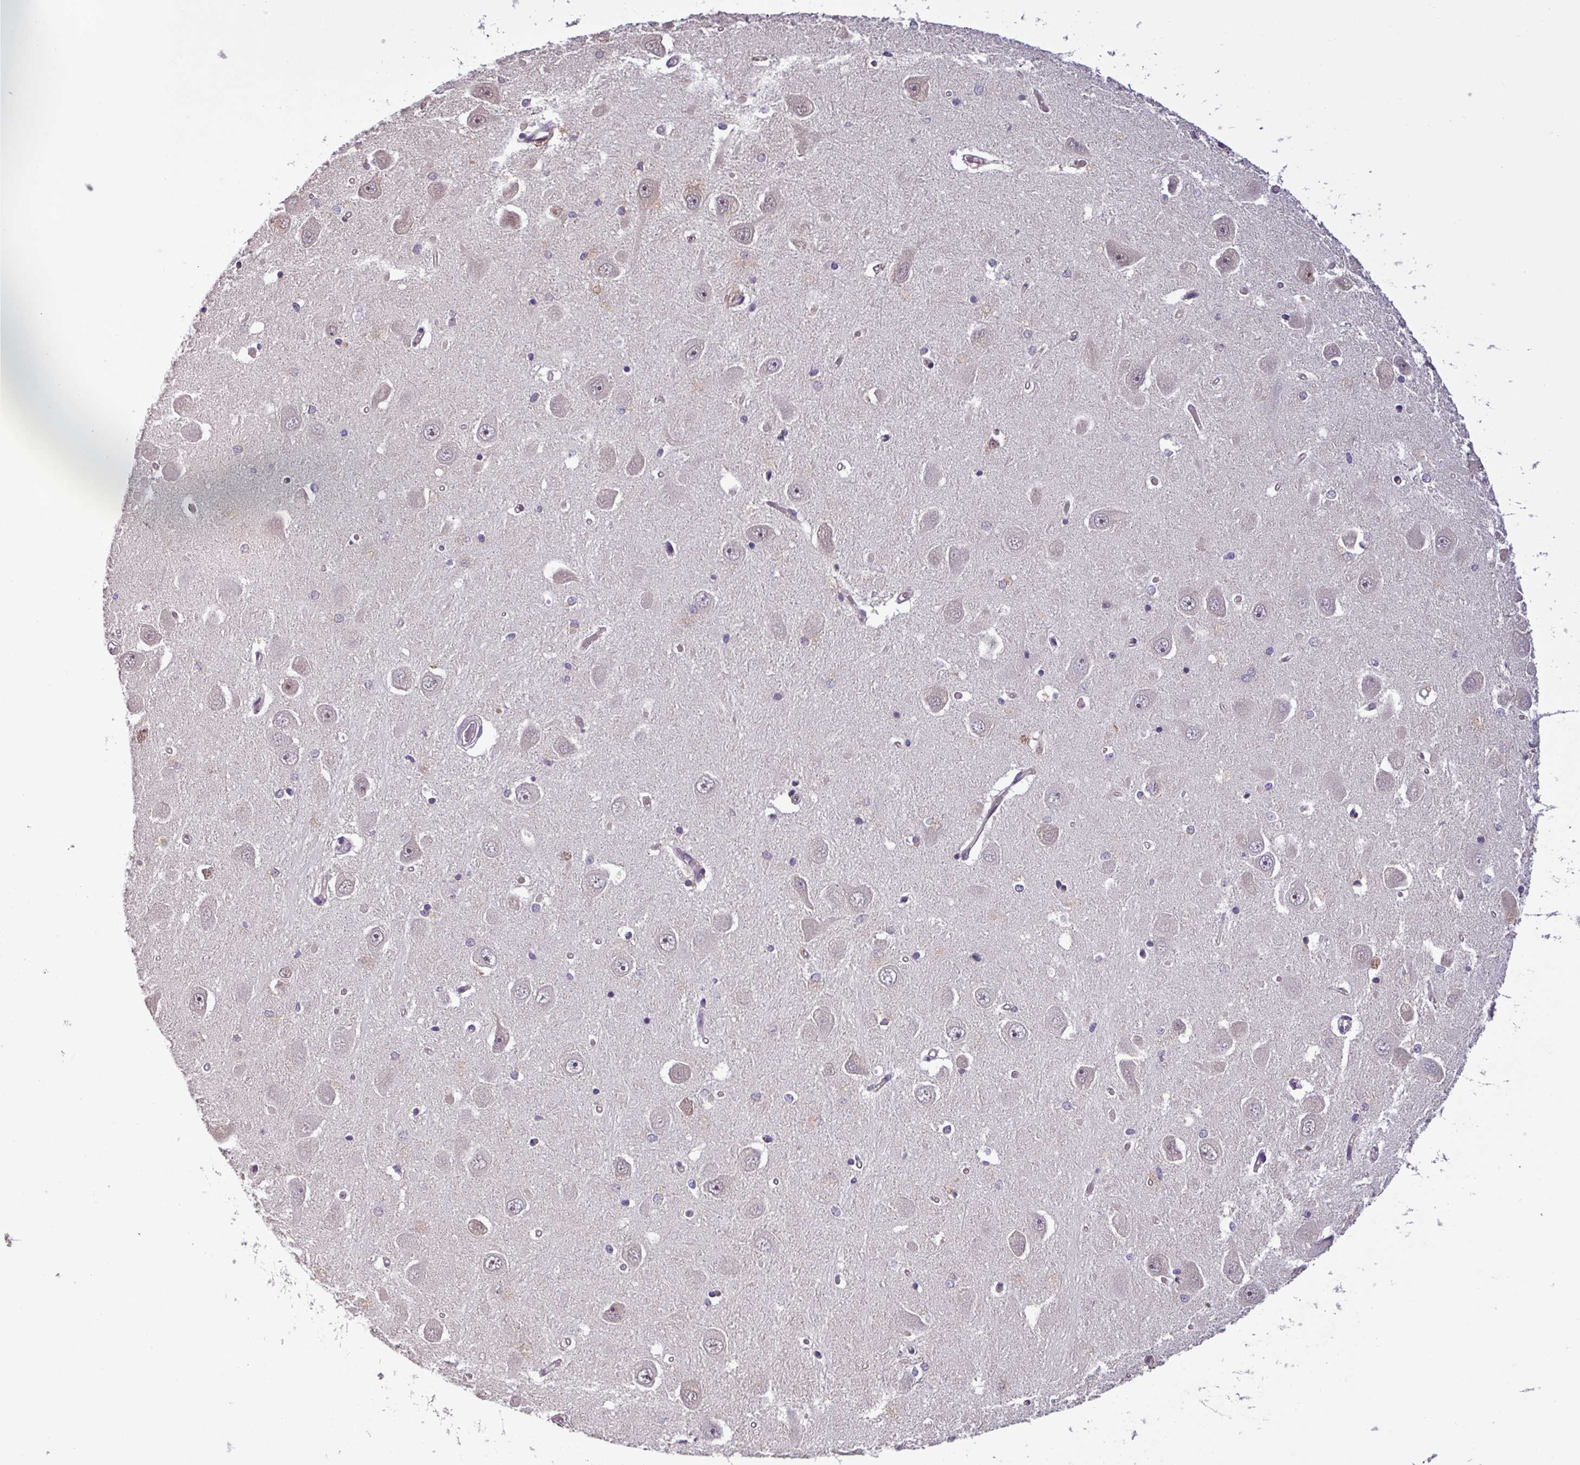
{"staining": {"intensity": "negative", "quantity": "none", "location": "none"}, "tissue": "hippocampus", "cell_type": "Glial cells", "image_type": "normal", "snomed": [{"axis": "morphology", "description": "Normal tissue, NOS"}, {"axis": "topography", "description": "Hippocampus"}], "caption": "A high-resolution micrograph shows immunohistochemistry (IHC) staining of normal hippocampus, which shows no significant positivity in glial cells.", "gene": "NOB1", "patient": {"sex": "male", "age": 45}}